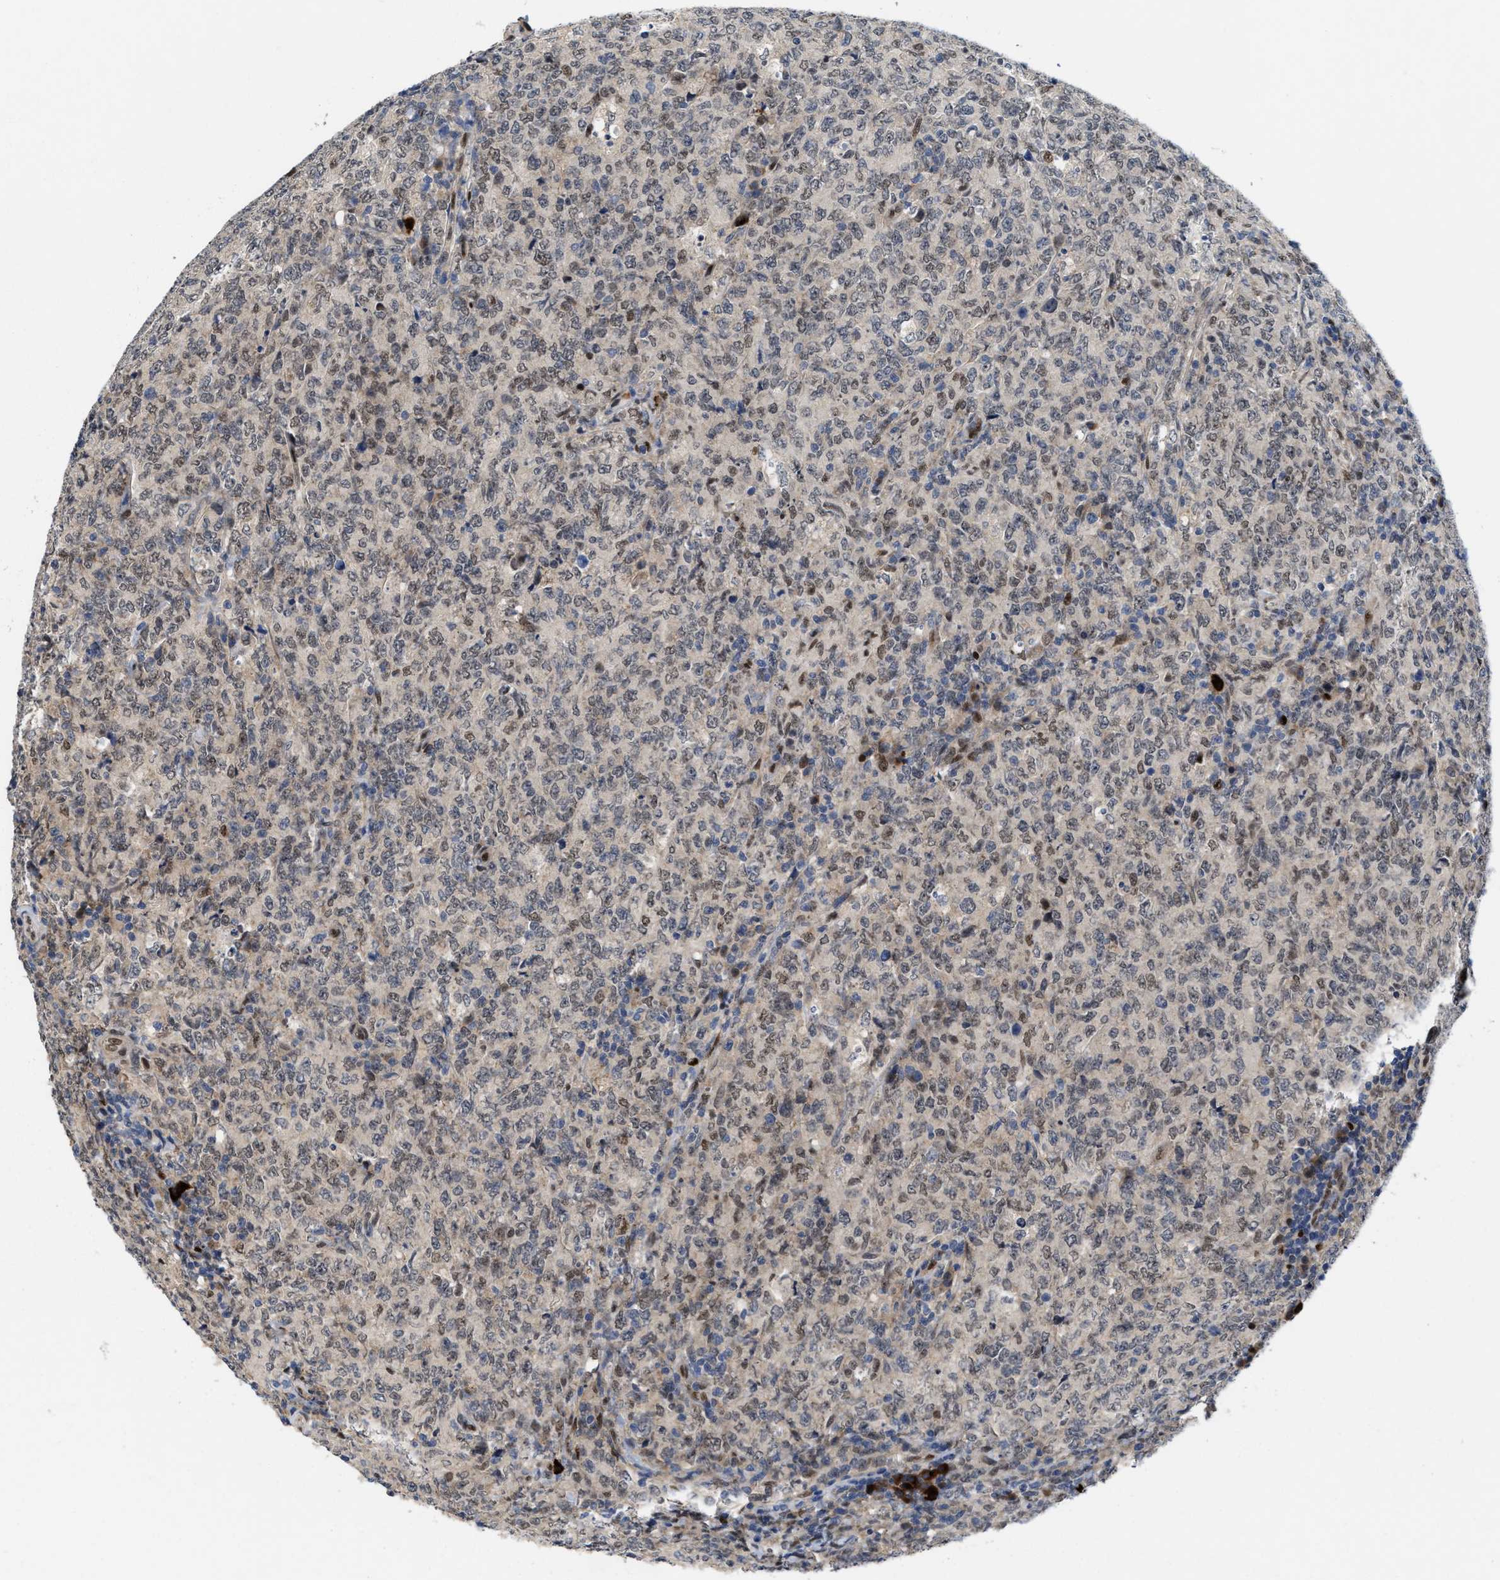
{"staining": {"intensity": "weak", "quantity": ">75%", "location": "nuclear"}, "tissue": "lymphoma", "cell_type": "Tumor cells", "image_type": "cancer", "snomed": [{"axis": "morphology", "description": "Malignant lymphoma, non-Hodgkin's type, High grade"}, {"axis": "topography", "description": "Tonsil"}], "caption": "This micrograph shows lymphoma stained with immunohistochemistry to label a protein in brown. The nuclear of tumor cells show weak positivity for the protein. Nuclei are counter-stained blue.", "gene": "TCF4", "patient": {"sex": "female", "age": 36}}